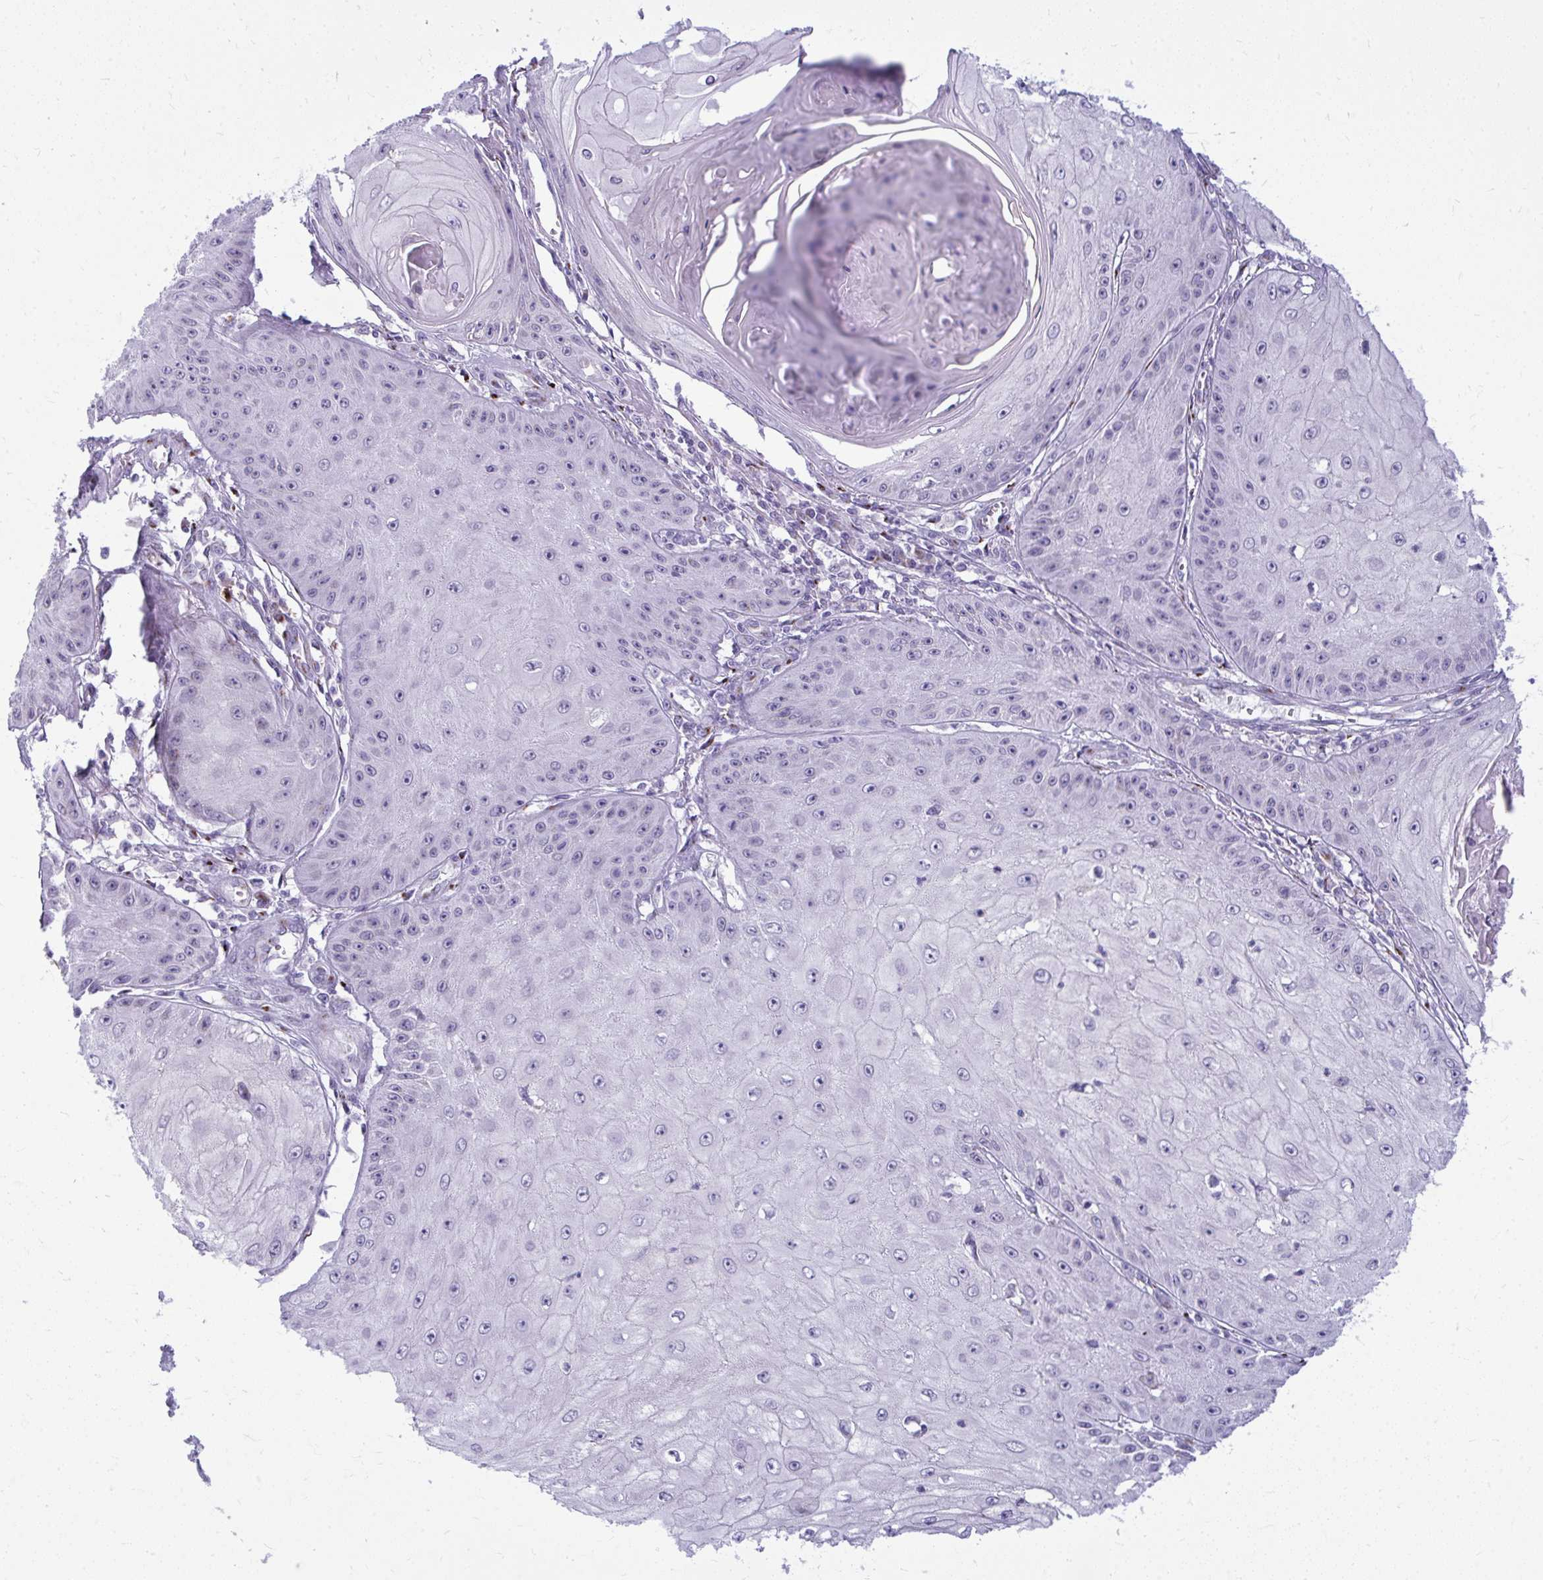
{"staining": {"intensity": "negative", "quantity": "none", "location": "none"}, "tissue": "skin cancer", "cell_type": "Tumor cells", "image_type": "cancer", "snomed": [{"axis": "morphology", "description": "Squamous cell carcinoma, NOS"}, {"axis": "topography", "description": "Skin"}], "caption": "Immunohistochemistry of skin squamous cell carcinoma reveals no expression in tumor cells.", "gene": "DTX4", "patient": {"sex": "male", "age": 70}}